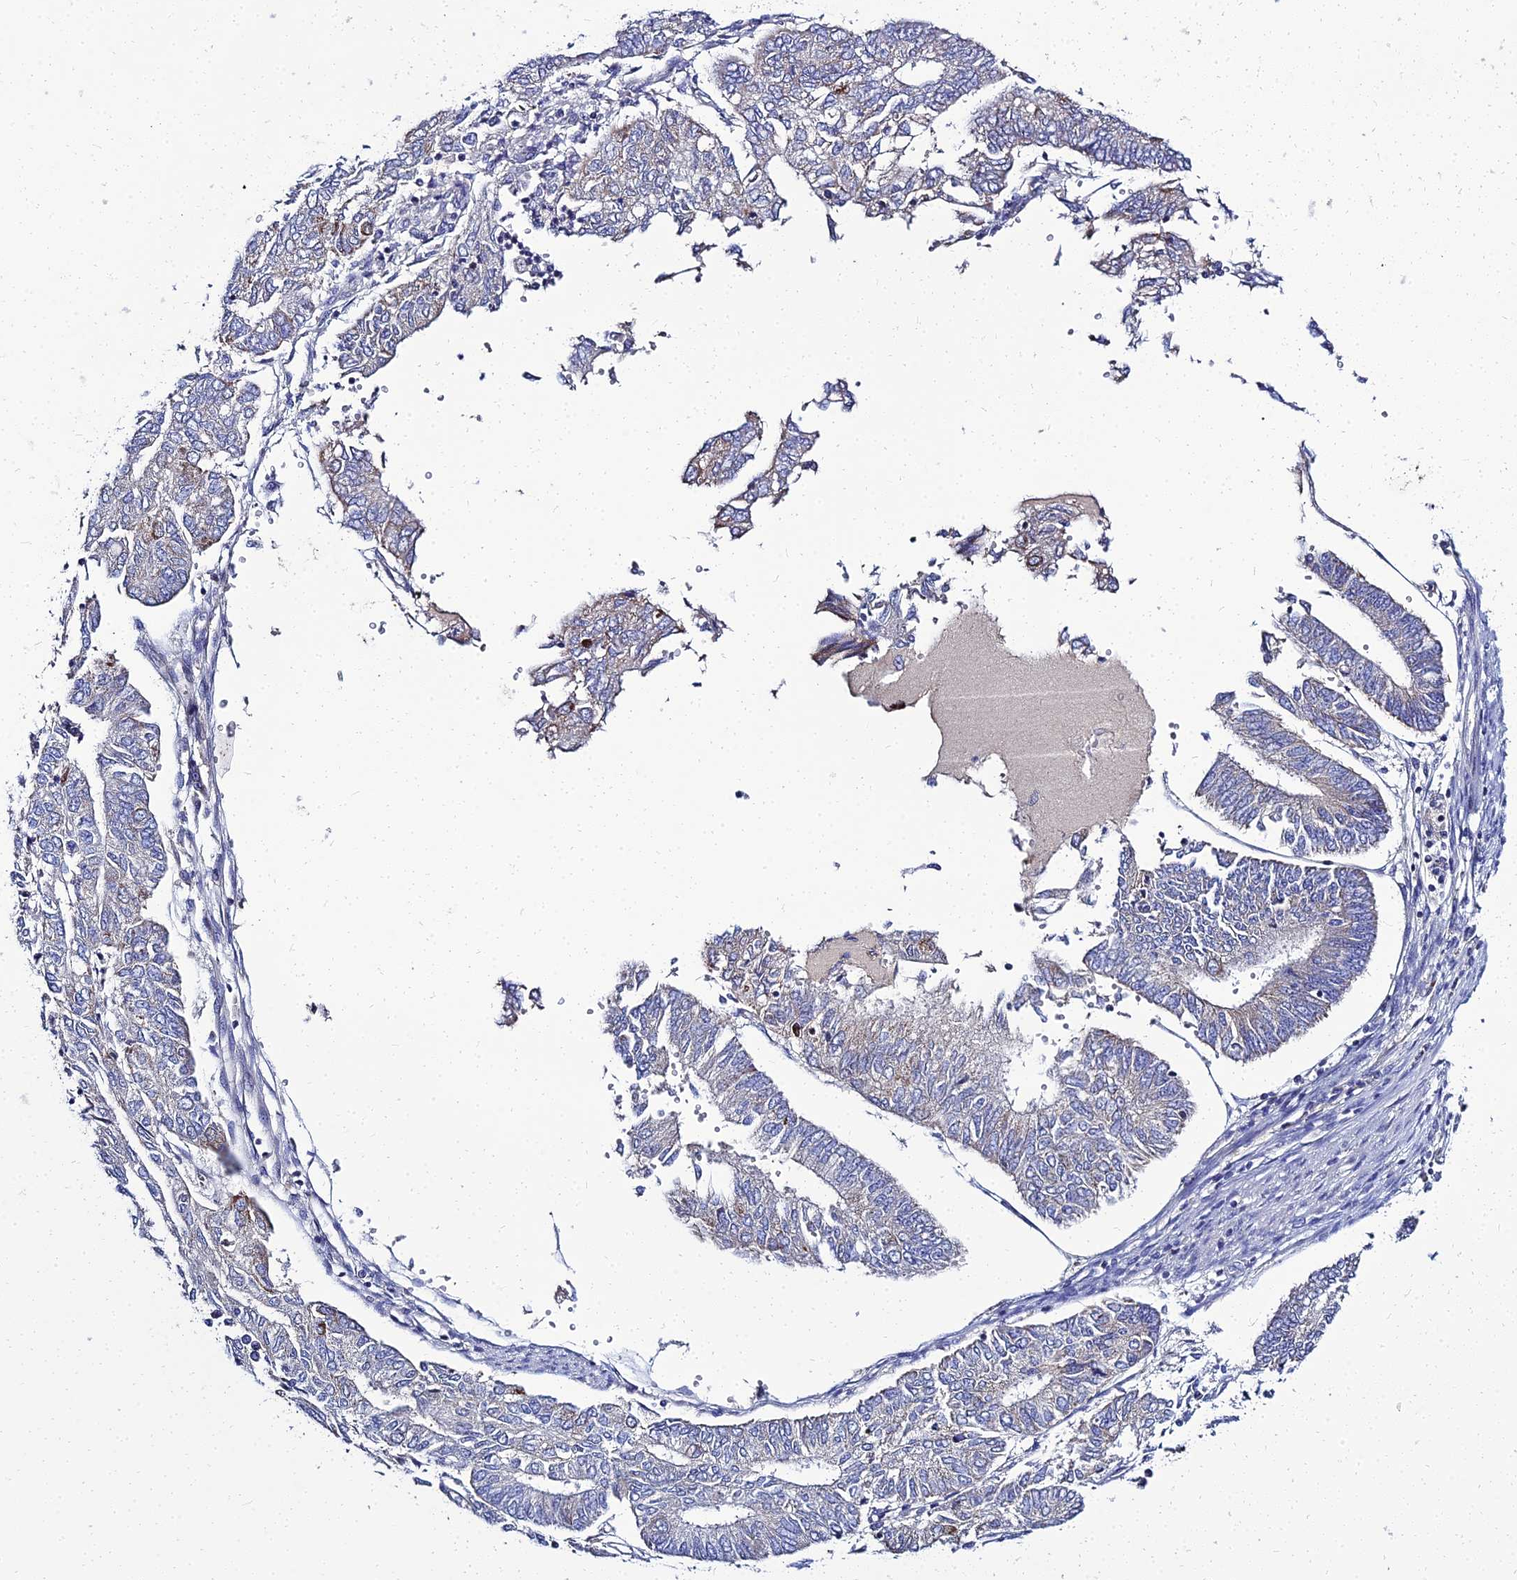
{"staining": {"intensity": "negative", "quantity": "none", "location": "none"}, "tissue": "endometrial cancer", "cell_type": "Tumor cells", "image_type": "cancer", "snomed": [{"axis": "morphology", "description": "Adenocarcinoma, NOS"}, {"axis": "topography", "description": "Endometrium"}], "caption": "Tumor cells show no significant protein staining in endometrial cancer.", "gene": "NPY", "patient": {"sex": "female", "age": 68}}